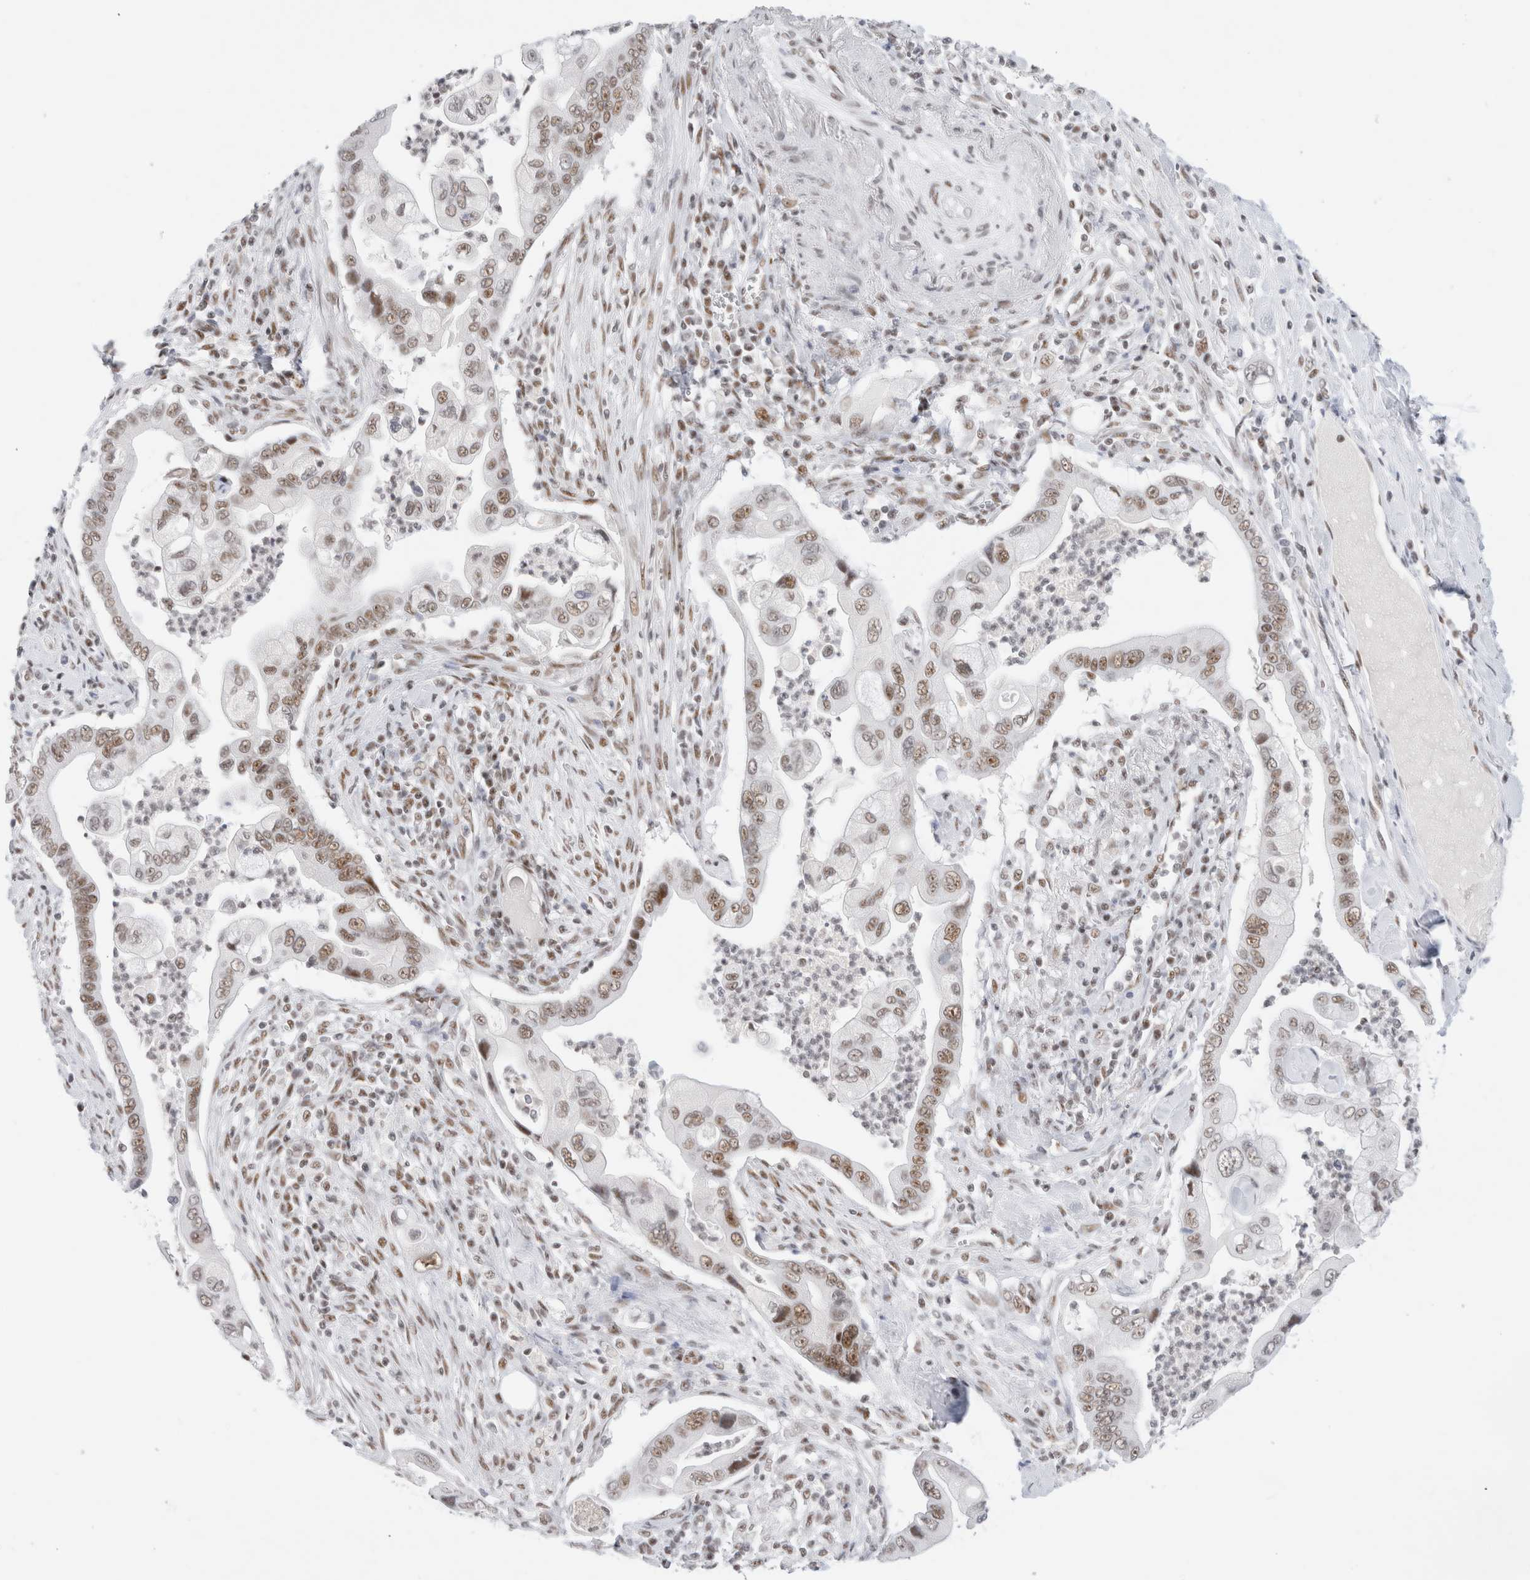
{"staining": {"intensity": "moderate", "quantity": ">75%", "location": "nuclear"}, "tissue": "pancreatic cancer", "cell_type": "Tumor cells", "image_type": "cancer", "snomed": [{"axis": "morphology", "description": "Adenocarcinoma, NOS"}, {"axis": "topography", "description": "Pancreas"}], "caption": "Pancreatic cancer (adenocarcinoma) stained for a protein (brown) reveals moderate nuclear positive expression in approximately >75% of tumor cells.", "gene": "COPS7A", "patient": {"sex": "male", "age": 78}}